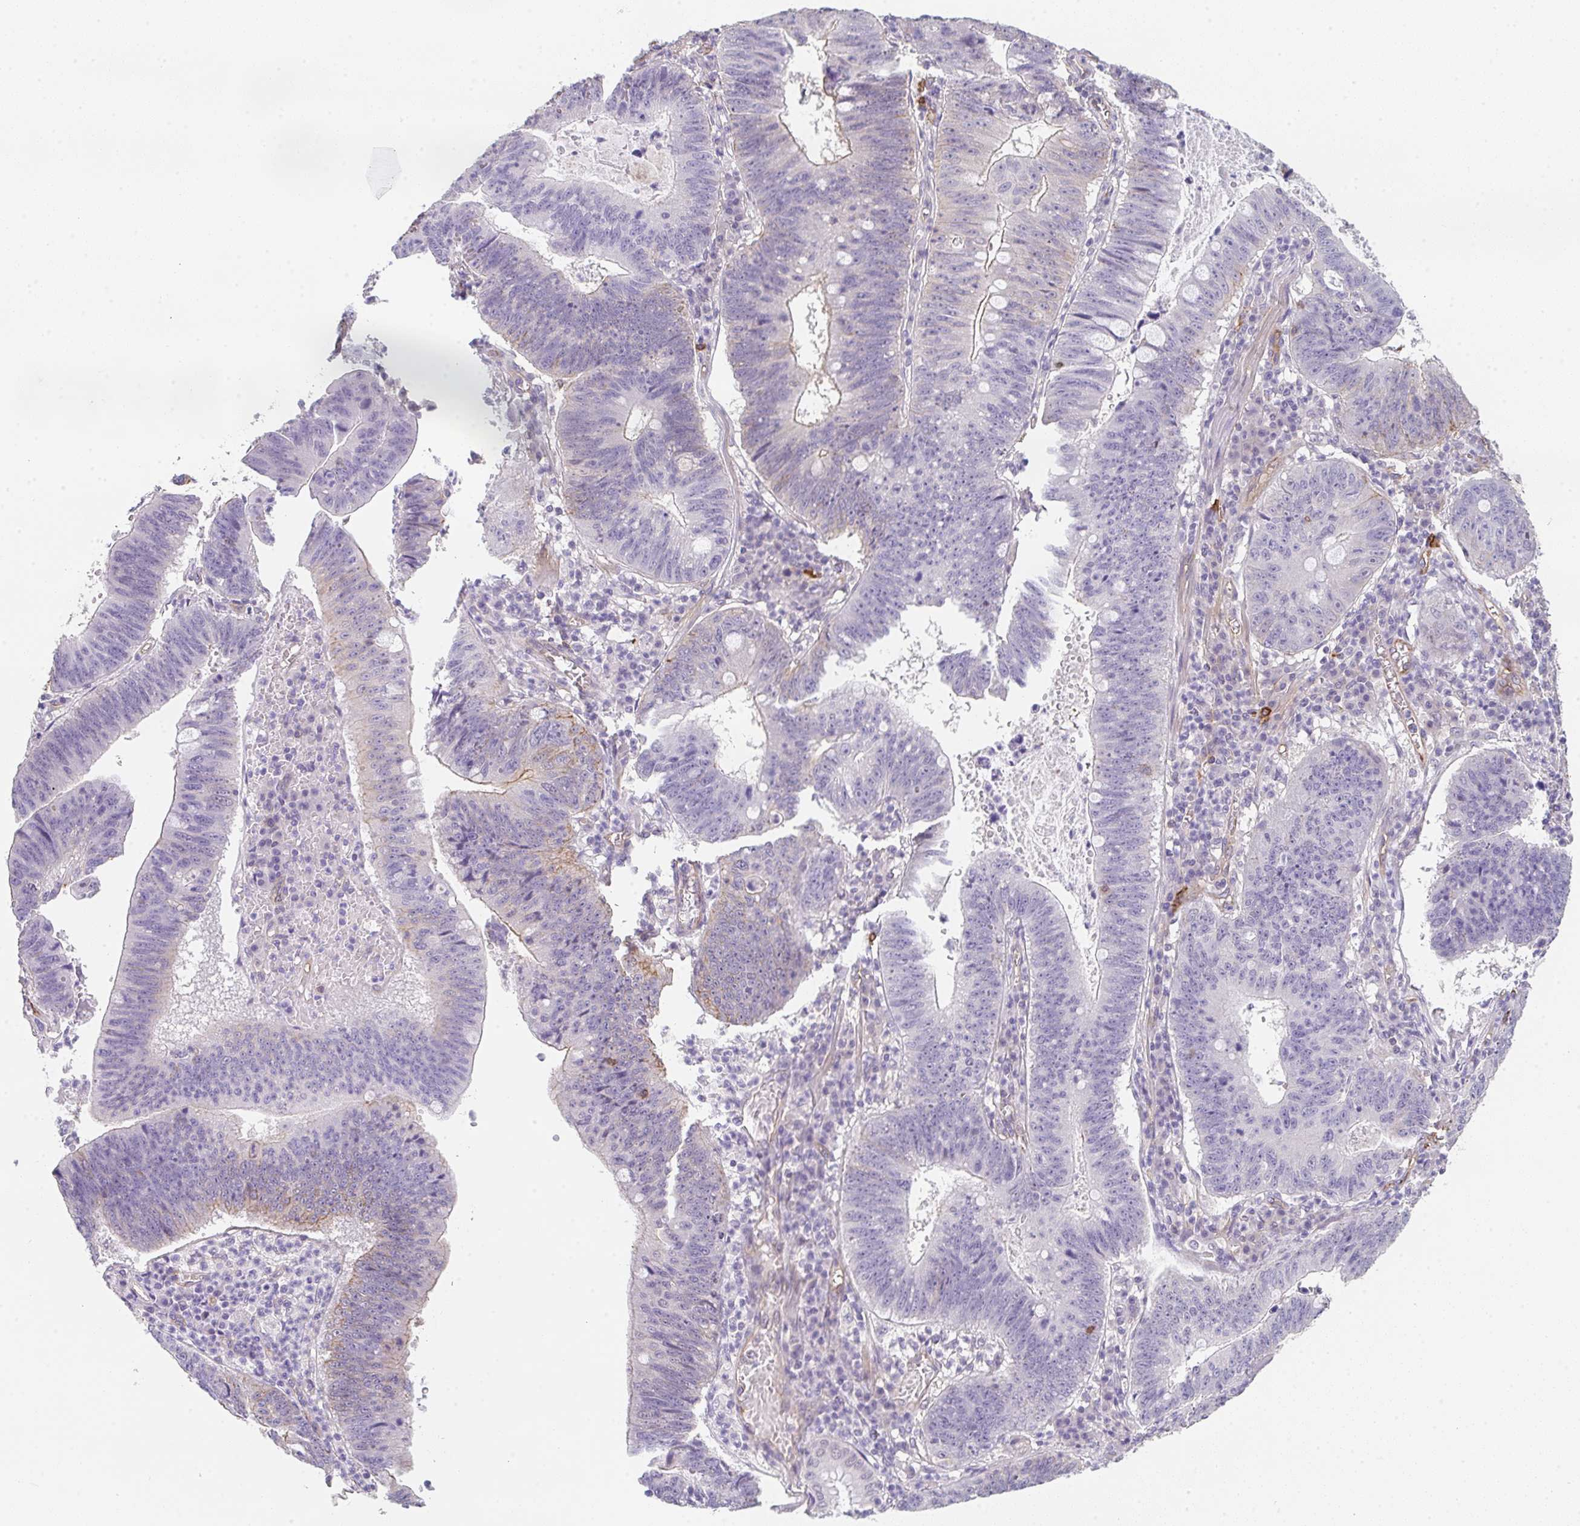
{"staining": {"intensity": "moderate", "quantity": "<25%", "location": "cytoplasmic/membranous"}, "tissue": "stomach cancer", "cell_type": "Tumor cells", "image_type": "cancer", "snomed": [{"axis": "morphology", "description": "Adenocarcinoma, NOS"}, {"axis": "topography", "description": "Stomach"}], "caption": "Stomach adenocarcinoma was stained to show a protein in brown. There is low levels of moderate cytoplasmic/membranous staining in approximately <25% of tumor cells.", "gene": "DBN1", "patient": {"sex": "male", "age": 59}}